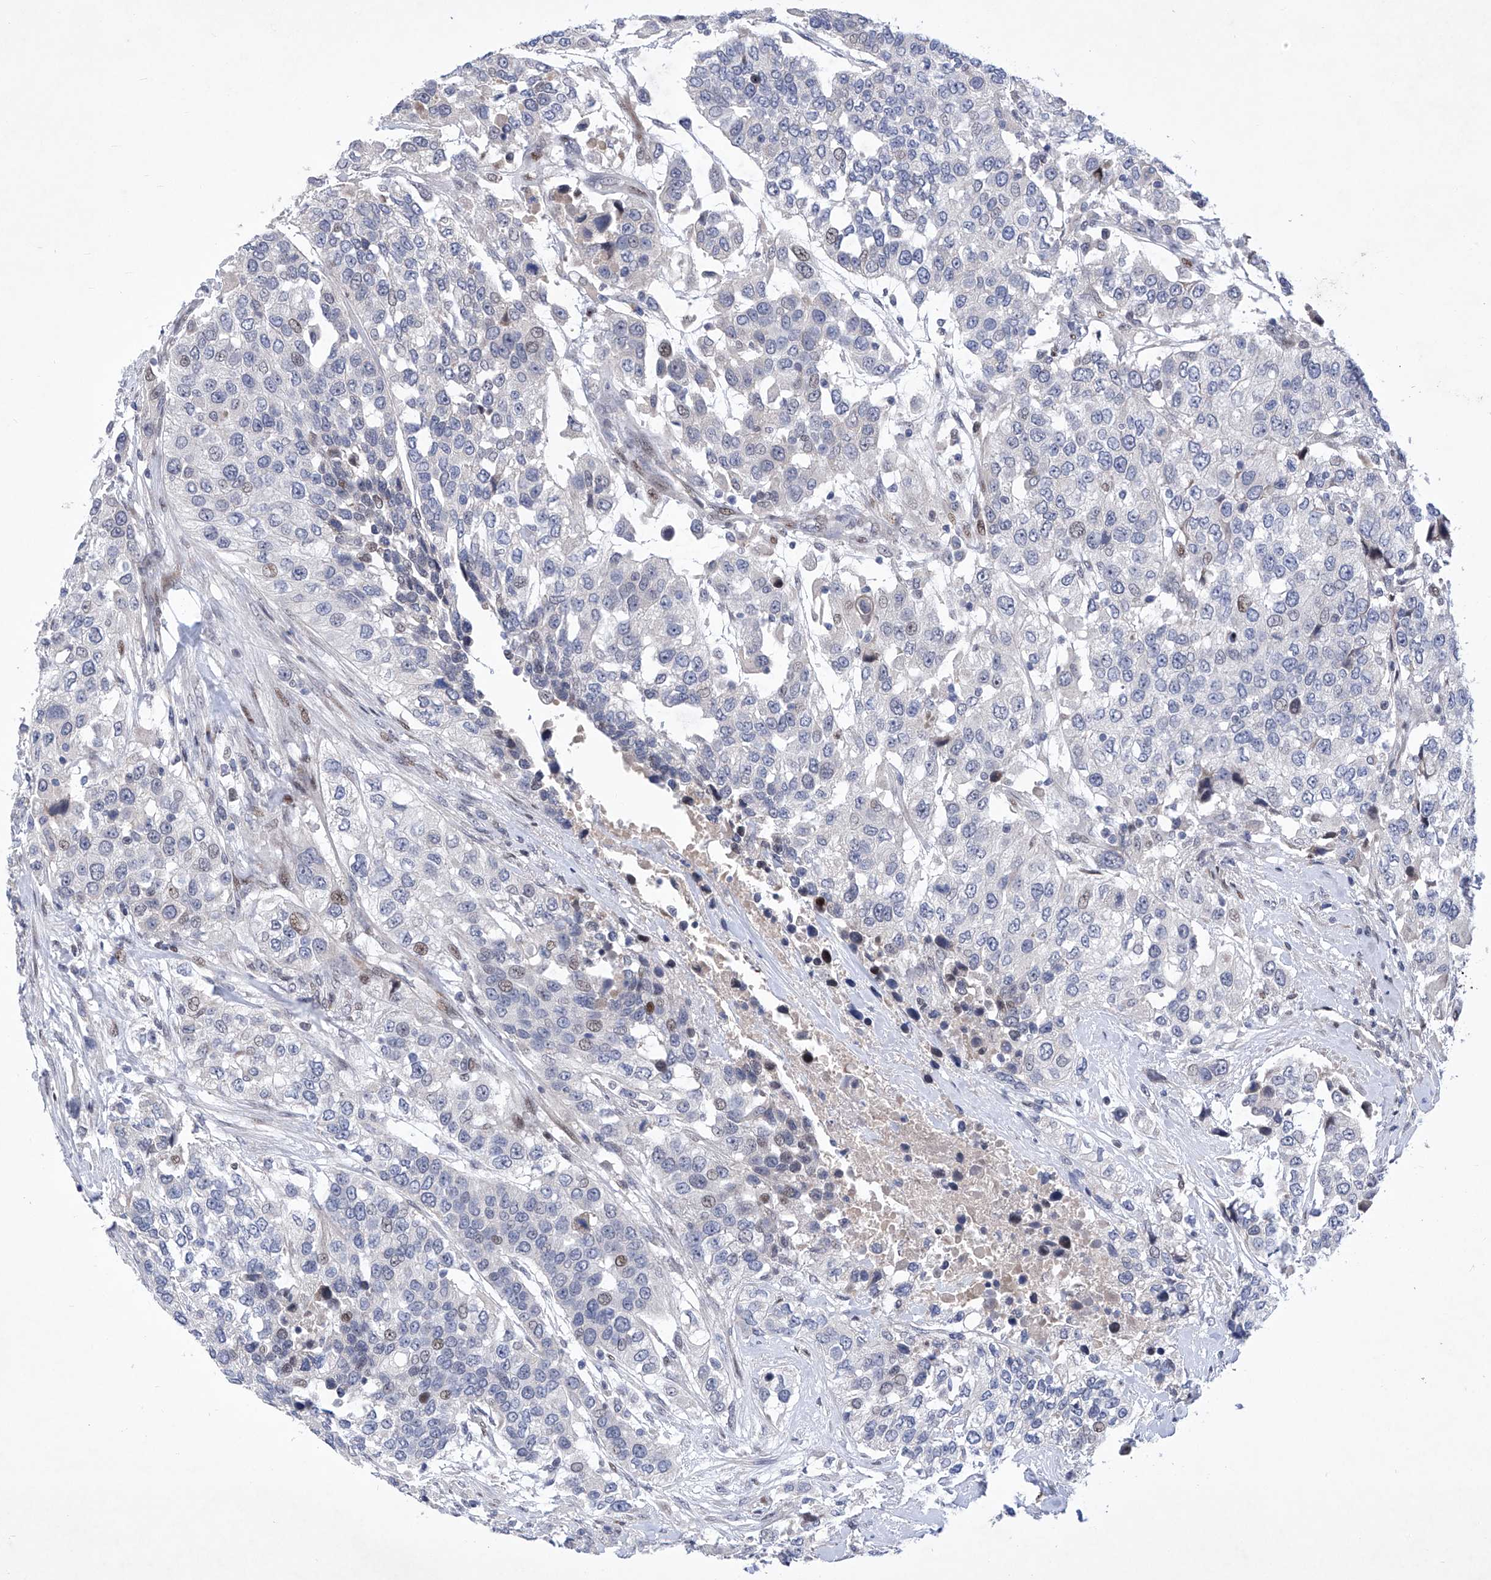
{"staining": {"intensity": "weak", "quantity": "<25%", "location": "nuclear"}, "tissue": "urothelial cancer", "cell_type": "Tumor cells", "image_type": "cancer", "snomed": [{"axis": "morphology", "description": "Urothelial carcinoma, High grade"}, {"axis": "topography", "description": "Urinary bladder"}], "caption": "Immunohistochemical staining of urothelial cancer shows no significant staining in tumor cells.", "gene": "NUFIP1", "patient": {"sex": "female", "age": 80}}